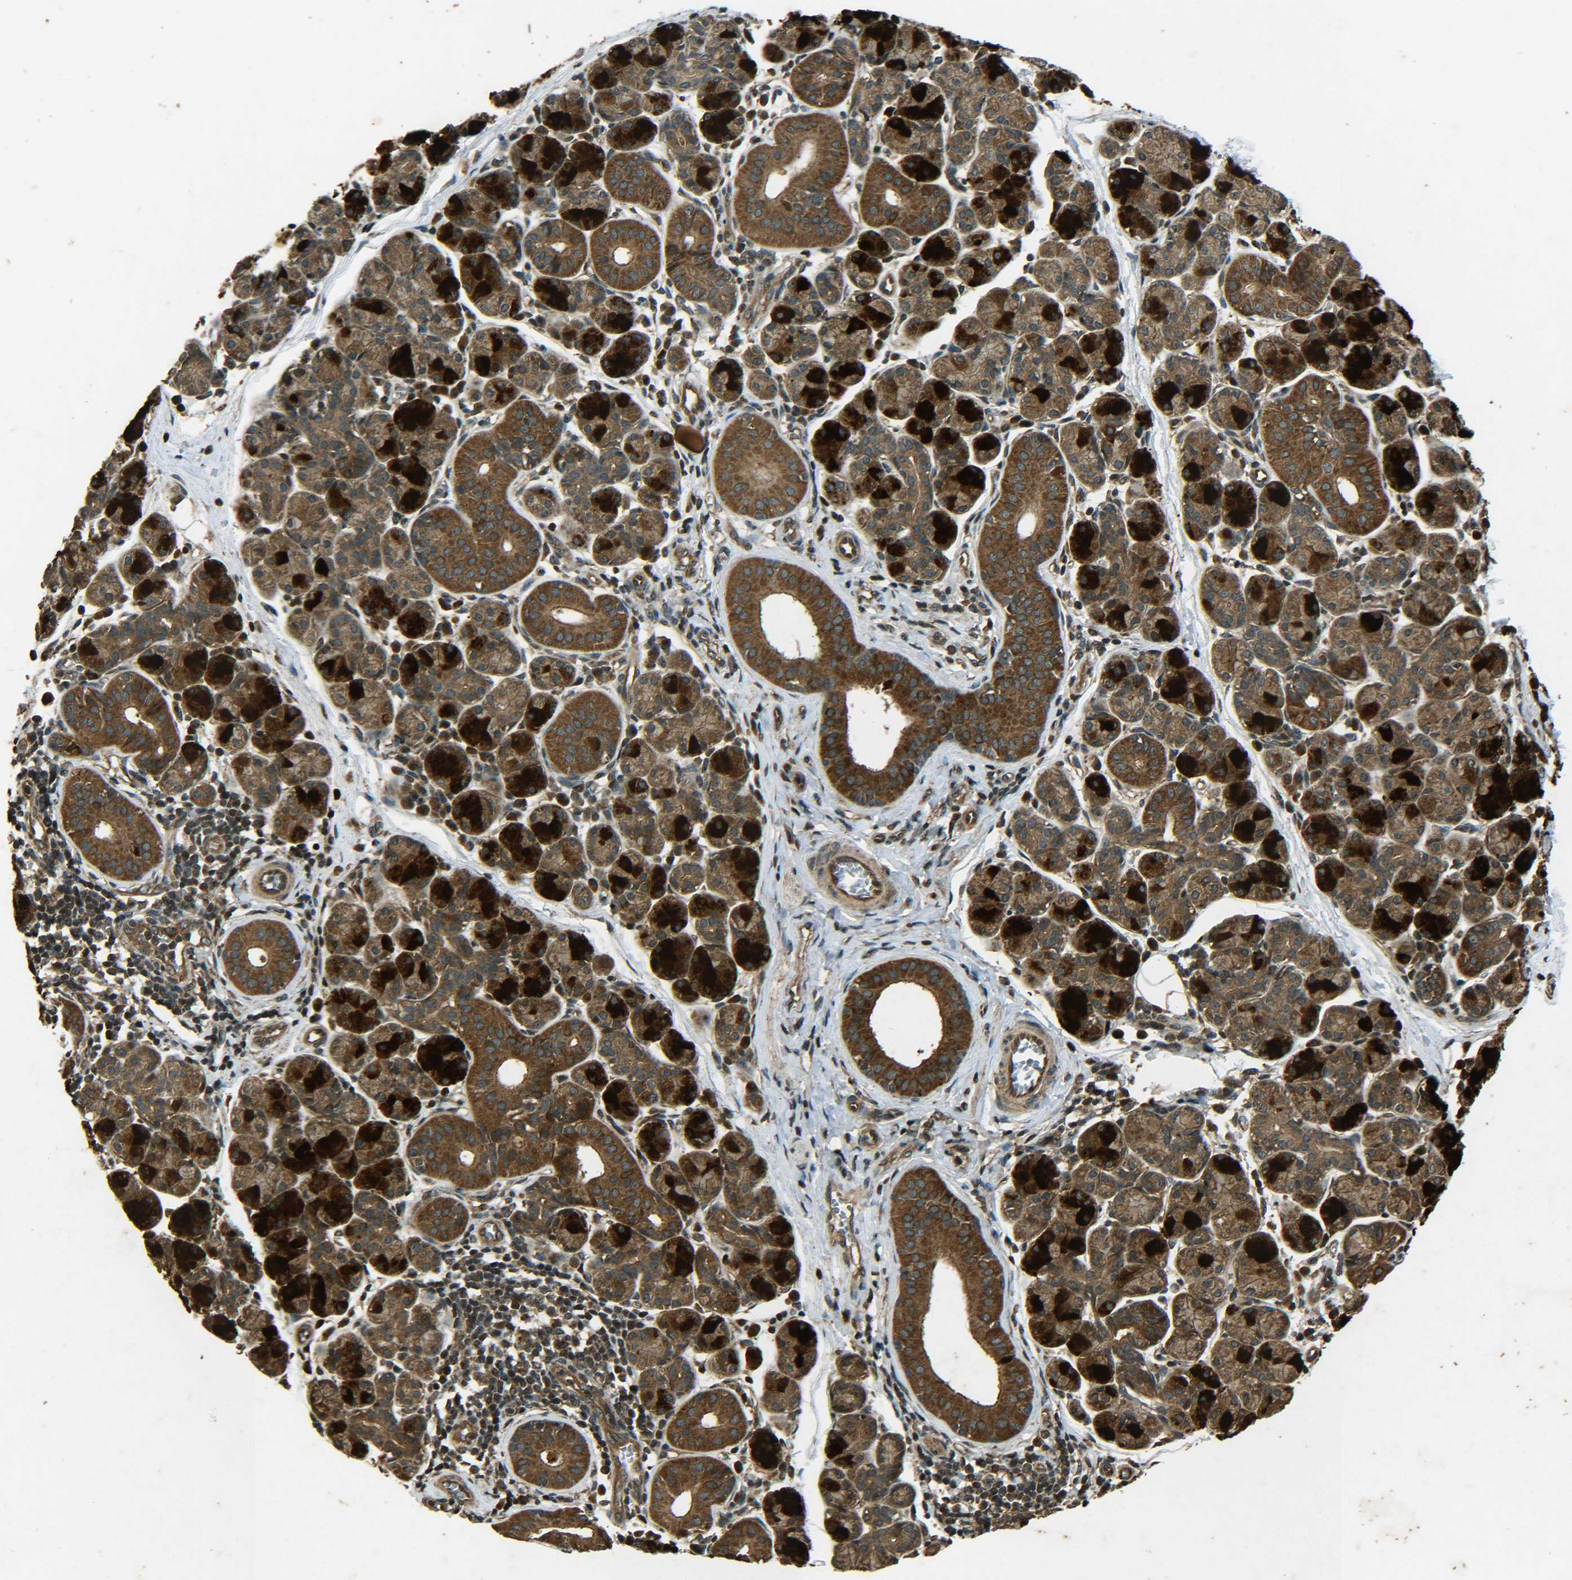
{"staining": {"intensity": "strong", "quantity": ">75%", "location": "cytoplasmic/membranous"}, "tissue": "salivary gland", "cell_type": "Glandular cells", "image_type": "normal", "snomed": [{"axis": "morphology", "description": "Normal tissue, NOS"}, {"axis": "morphology", "description": "Inflammation, NOS"}, {"axis": "topography", "description": "Lymph node"}, {"axis": "topography", "description": "Salivary gland"}], "caption": "Protein expression analysis of benign human salivary gland reveals strong cytoplasmic/membranous expression in about >75% of glandular cells.", "gene": "PLK2", "patient": {"sex": "male", "age": 3}}